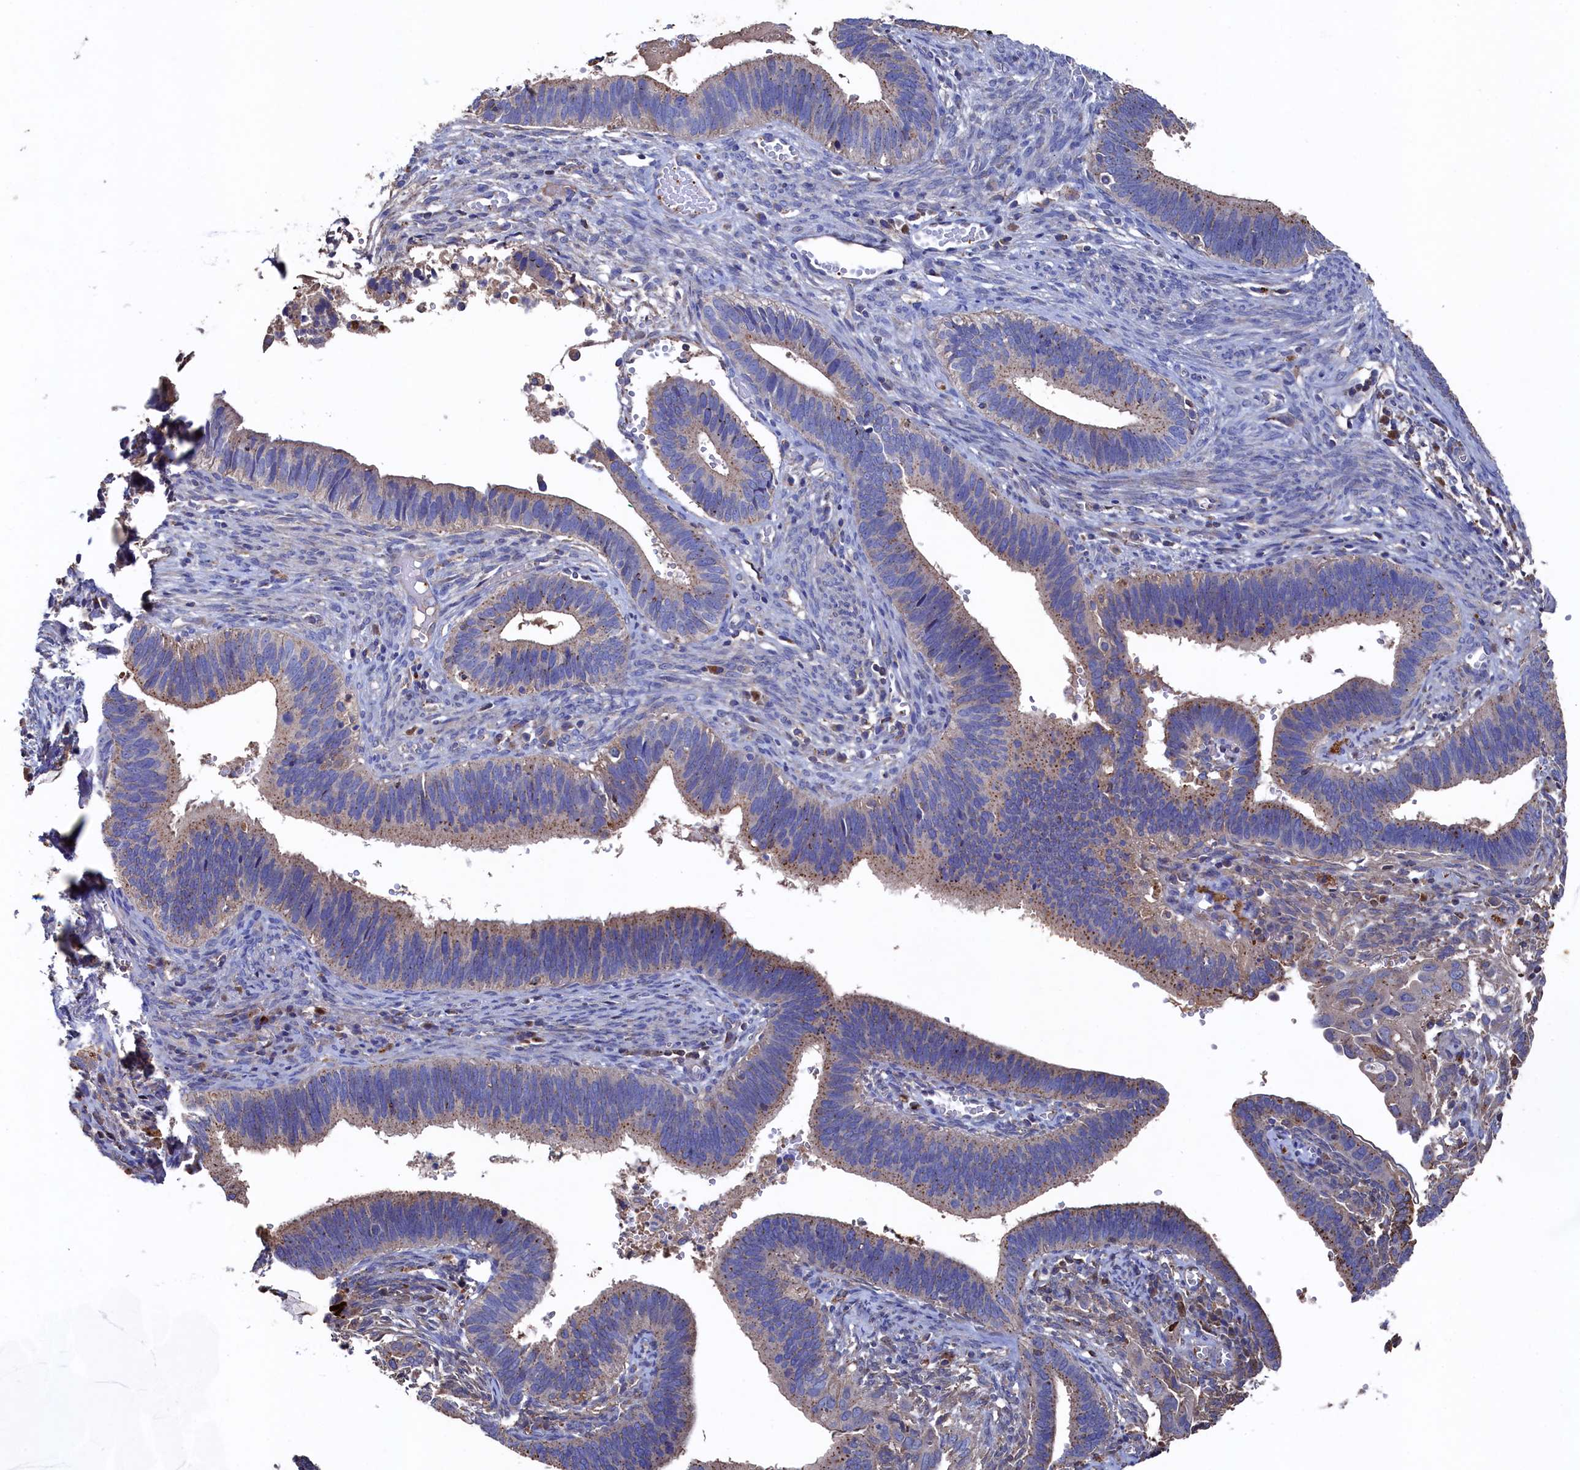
{"staining": {"intensity": "weak", "quantity": ">75%", "location": "cytoplasmic/membranous"}, "tissue": "cervical cancer", "cell_type": "Tumor cells", "image_type": "cancer", "snomed": [{"axis": "morphology", "description": "Adenocarcinoma, NOS"}, {"axis": "topography", "description": "Cervix"}], "caption": "This photomicrograph shows immunohistochemistry staining of human cervical cancer (adenocarcinoma), with low weak cytoplasmic/membranous positivity in approximately >75% of tumor cells.", "gene": "TK2", "patient": {"sex": "female", "age": 42}}